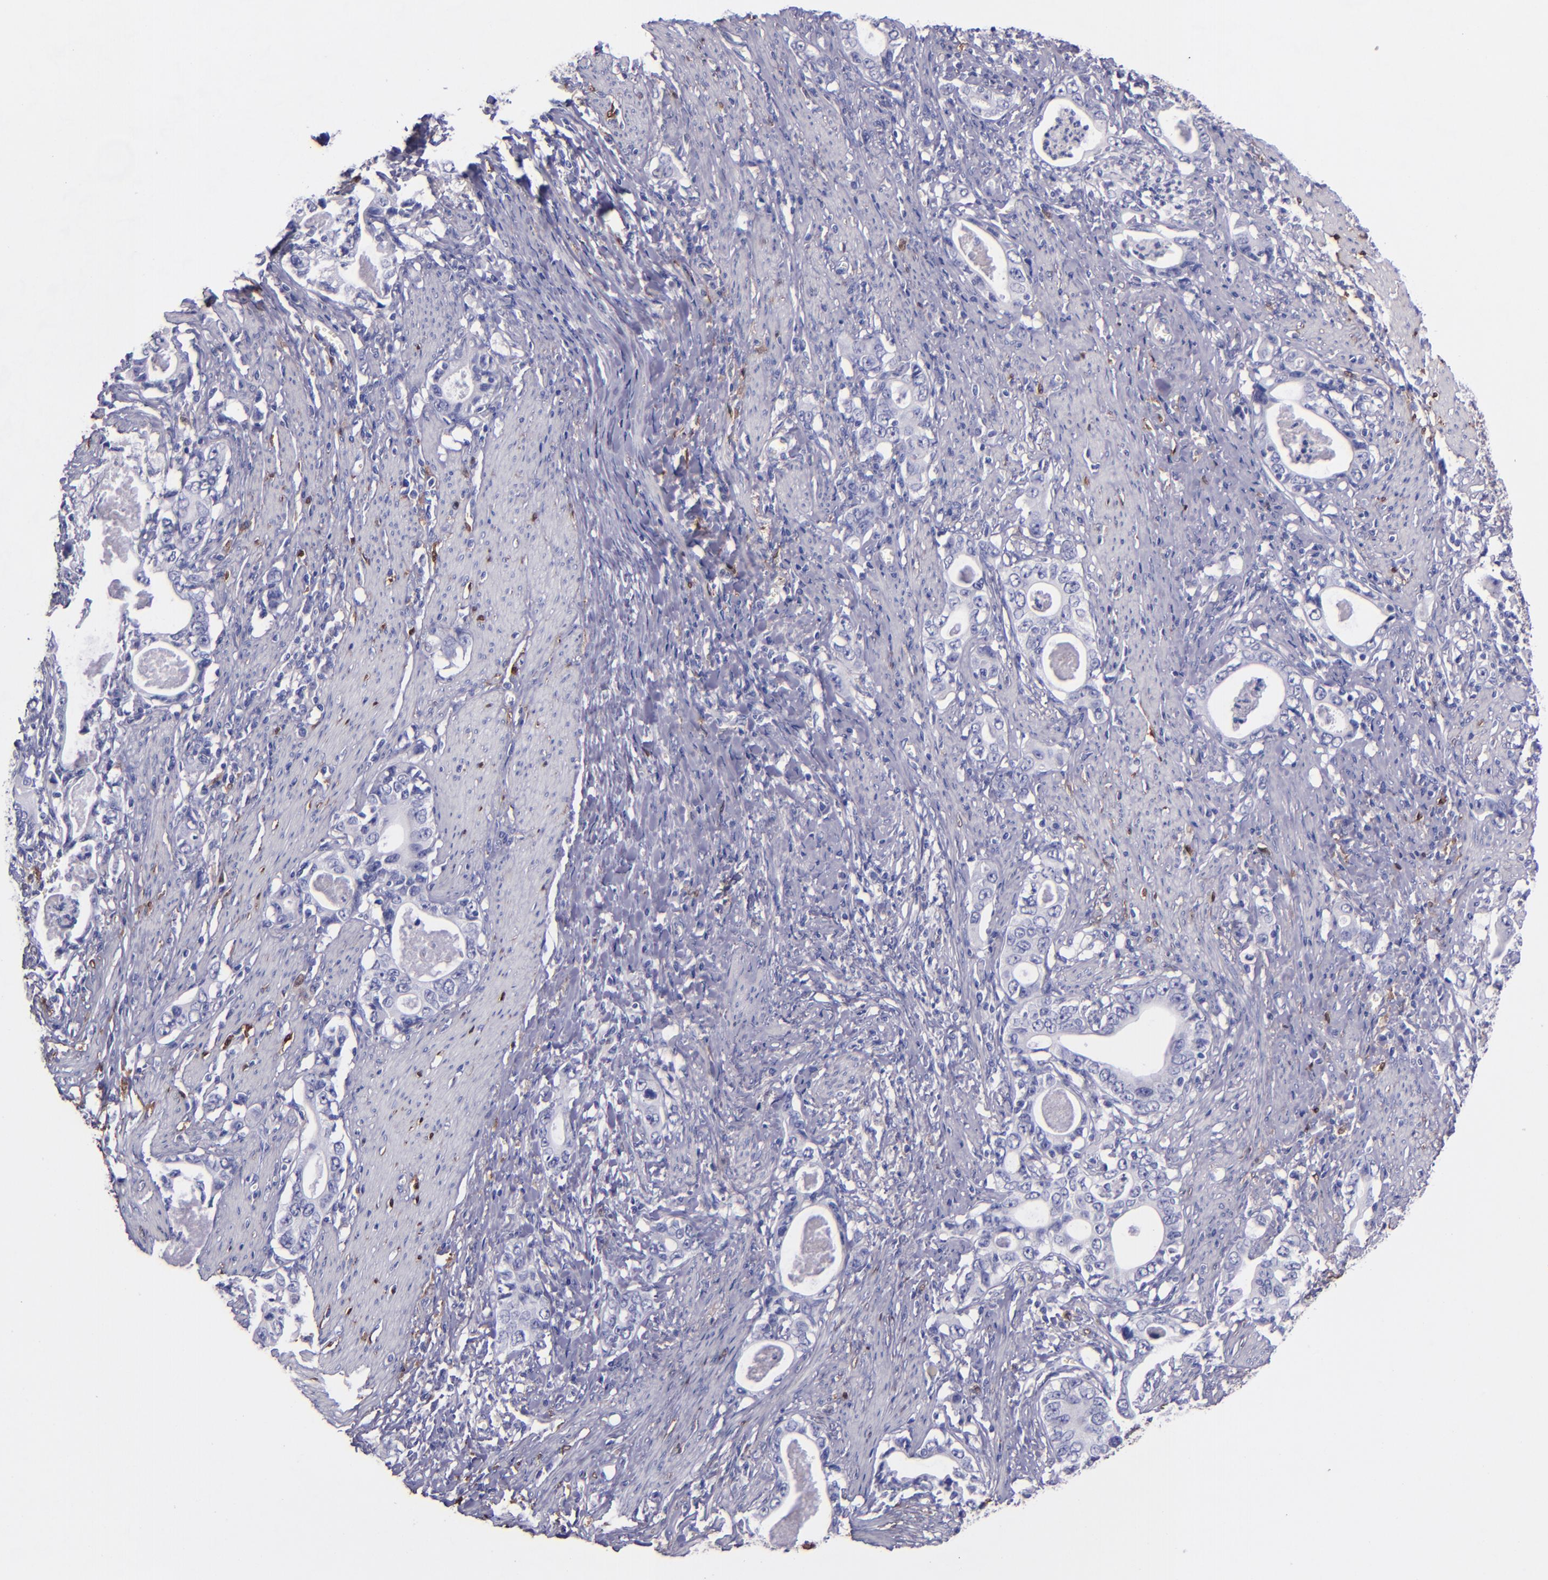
{"staining": {"intensity": "negative", "quantity": "none", "location": "none"}, "tissue": "stomach cancer", "cell_type": "Tumor cells", "image_type": "cancer", "snomed": [{"axis": "morphology", "description": "Adenocarcinoma, NOS"}, {"axis": "topography", "description": "Stomach, lower"}], "caption": "IHC of adenocarcinoma (stomach) reveals no positivity in tumor cells. (Stains: DAB (3,3'-diaminobenzidine) immunohistochemistry (IHC) with hematoxylin counter stain, Microscopy: brightfield microscopy at high magnification).", "gene": "F13A1", "patient": {"sex": "female", "age": 72}}